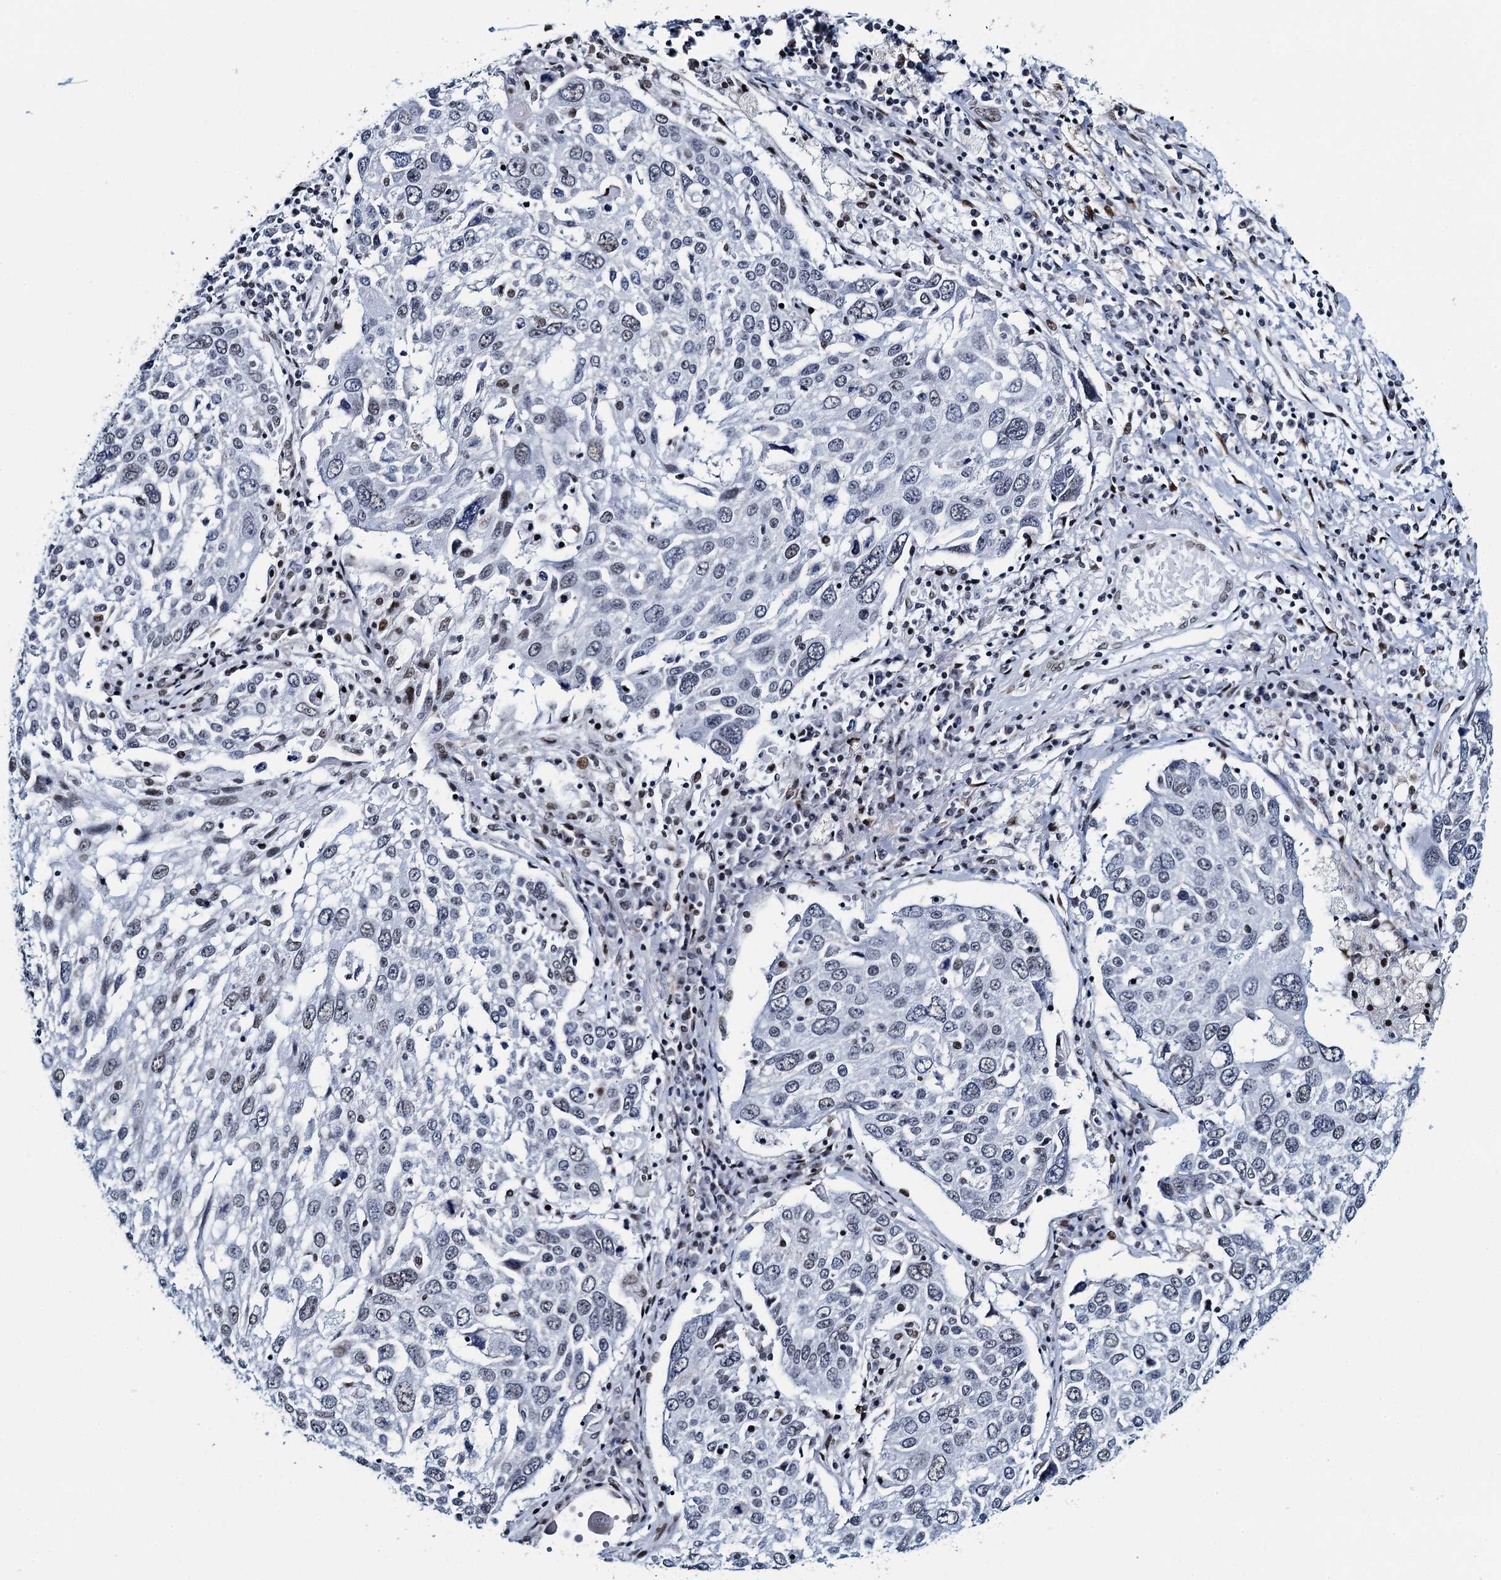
{"staining": {"intensity": "weak", "quantity": "<25%", "location": "nuclear"}, "tissue": "lung cancer", "cell_type": "Tumor cells", "image_type": "cancer", "snomed": [{"axis": "morphology", "description": "Squamous cell carcinoma, NOS"}, {"axis": "topography", "description": "Lung"}], "caption": "Lung cancer stained for a protein using immunohistochemistry (IHC) shows no staining tumor cells.", "gene": "HNRNPUL2", "patient": {"sex": "male", "age": 65}}